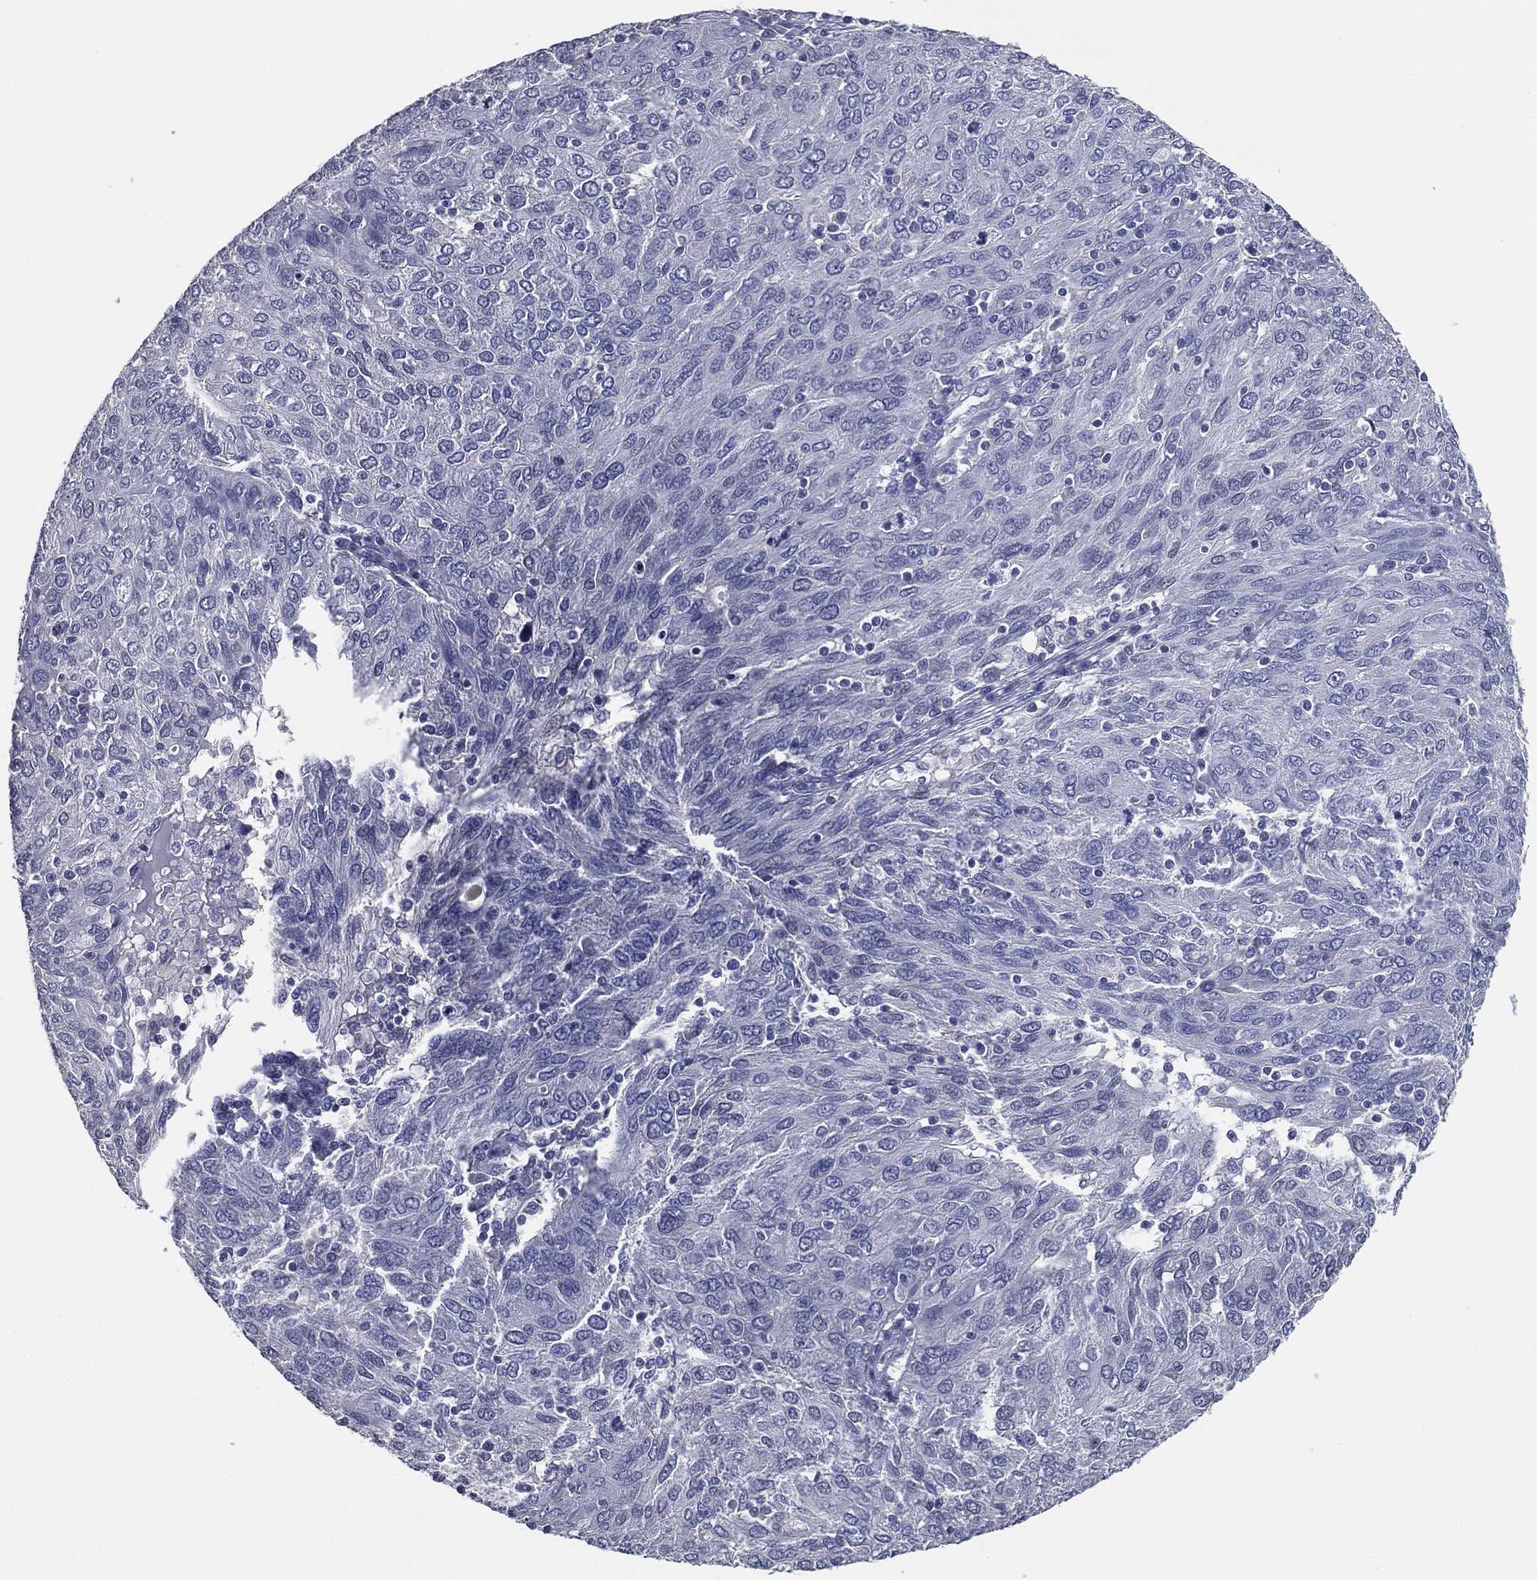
{"staining": {"intensity": "negative", "quantity": "none", "location": "none"}, "tissue": "ovarian cancer", "cell_type": "Tumor cells", "image_type": "cancer", "snomed": [{"axis": "morphology", "description": "Carcinoma, endometroid"}, {"axis": "topography", "description": "Ovary"}], "caption": "DAB (3,3'-diaminobenzidine) immunohistochemical staining of human ovarian endometroid carcinoma demonstrates no significant positivity in tumor cells.", "gene": "TFAP2A", "patient": {"sex": "female", "age": 50}}